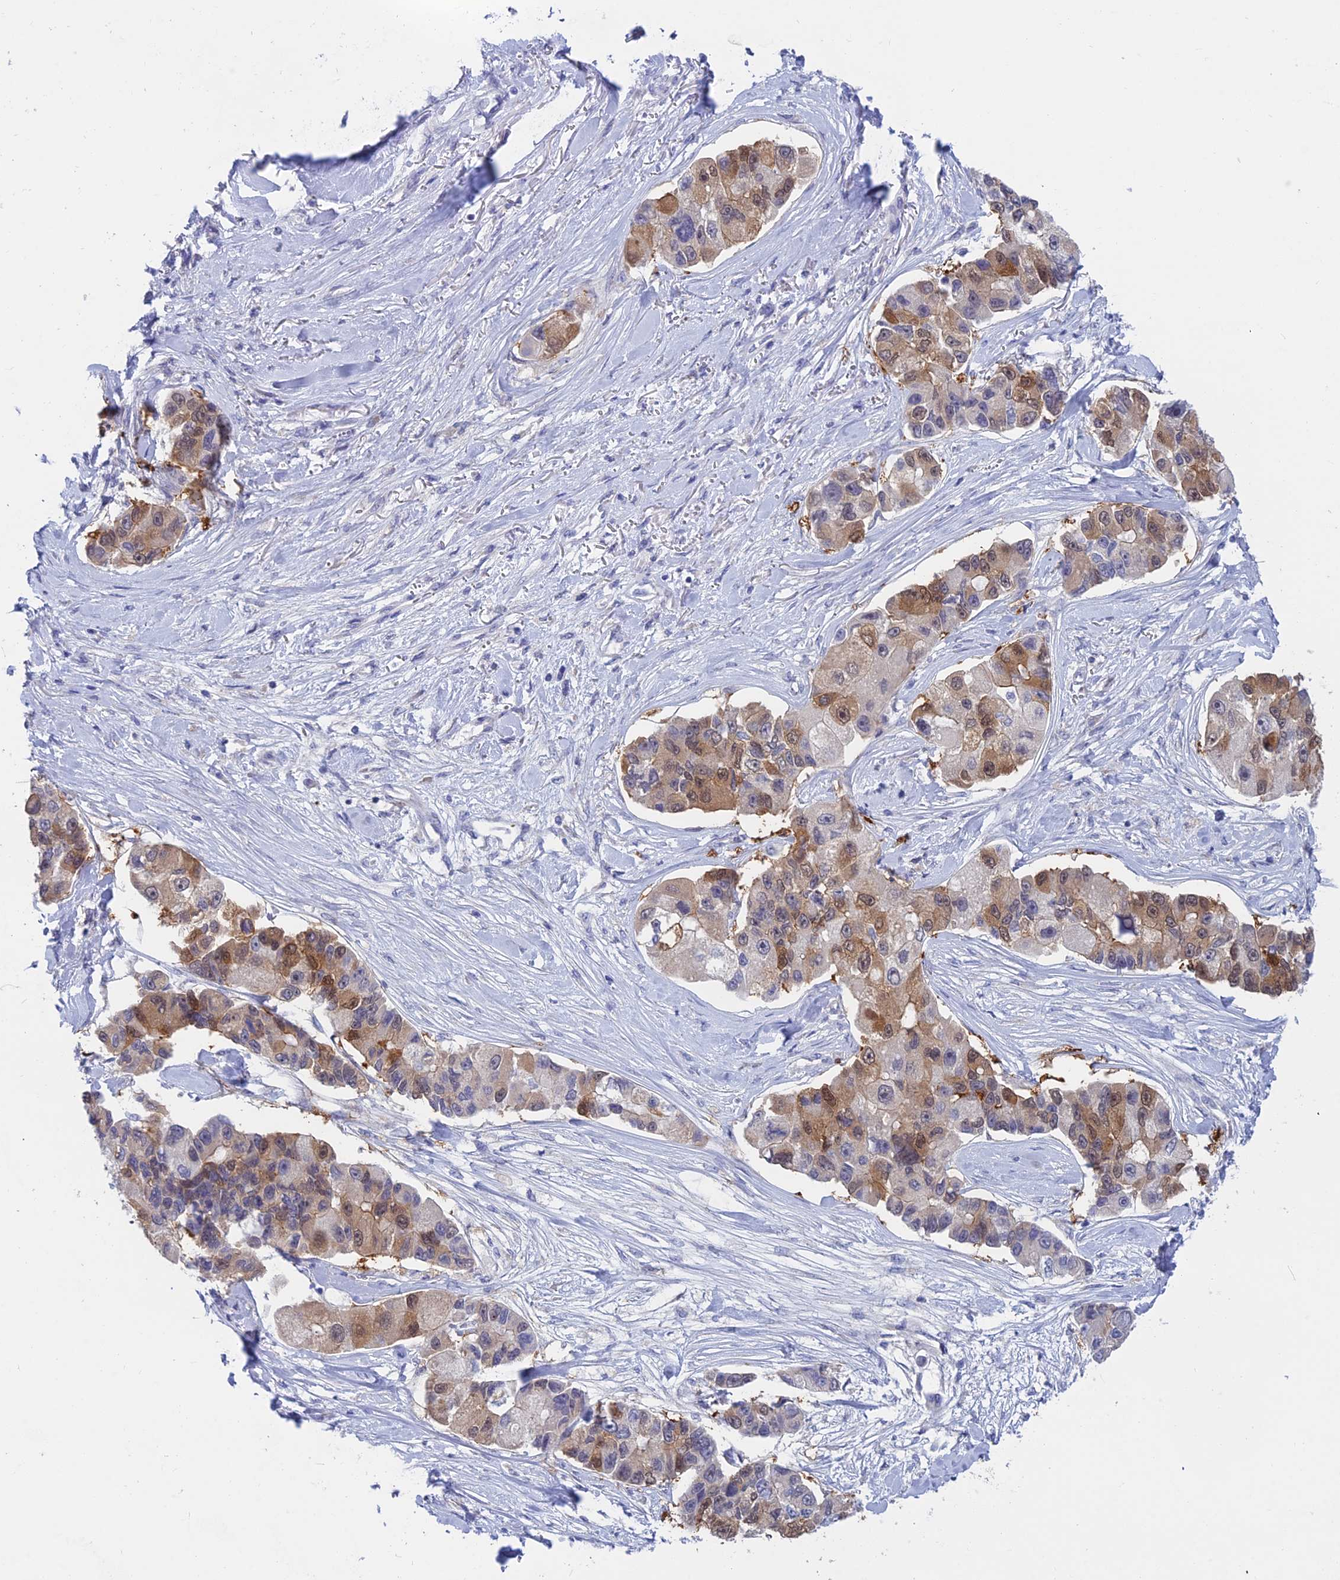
{"staining": {"intensity": "moderate", "quantity": "25%-75%", "location": "cytoplasmic/membranous,nuclear"}, "tissue": "lung cancer", "cell_type": "Tumor cells", "image_type": "cancer", "snomed": [{"axis": "morphology", "description": "Adenocarcinoma, NOS"}, {"axis": "topography", "description": "Lung"}], "caption": "DAB (3,3'-diaminobenzidine) immunohistochemical staining of human lung cancer displays moderate cytoplasmic/membranous and nuclear protein positivity in about 25%-75% of tumor cells. The staining is performed using DAB brown chromogen to label protein expression. The nuclei are counter-stained blue using hematoxylin.", "gene": "XPO7", "patient": {"sex": "female", "age": 54}}